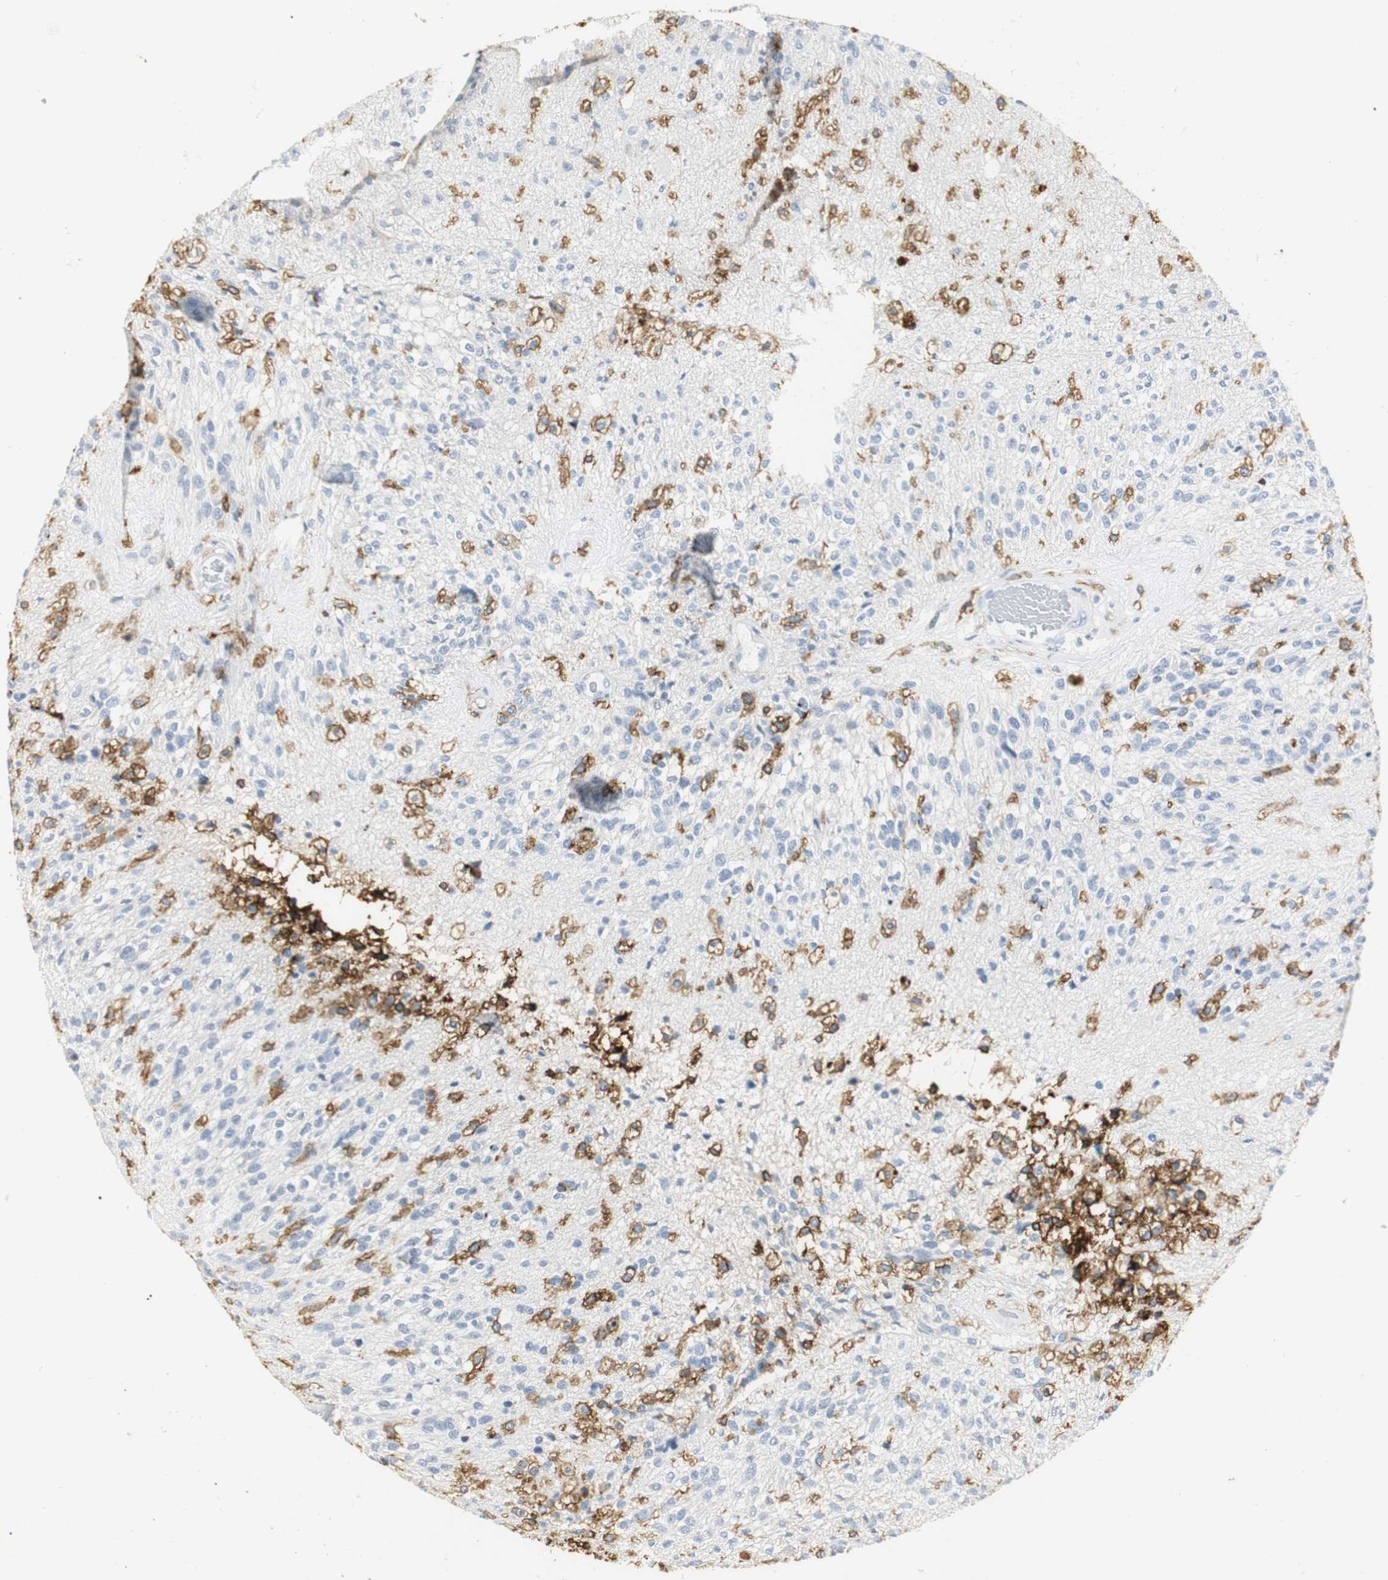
{"staining": {"intensity": "moderate", "quantity": "25%-75%", "location": "cytoplasmic/membranous"}, "tissue": "glioma", "cell_type": "Tumor cells", "image_type": "cancer", "snomed": [{"axis": "morphology", "description": "Normal tissue, NOS"}, {"axis": "morphology", "description": "Glioma, malignant, High grade"}, {"axis": "topography", "description": "Cerebral cortex"}], "caption": "This photomicrograph demonstrates IHC staining of human glioma, with medium moderate cytoplasmic/membranous staining in approximately 25%-75% of tumor cells.", "gene": "SLC2A5", "patient": {"sex": "male", "age": 77}}